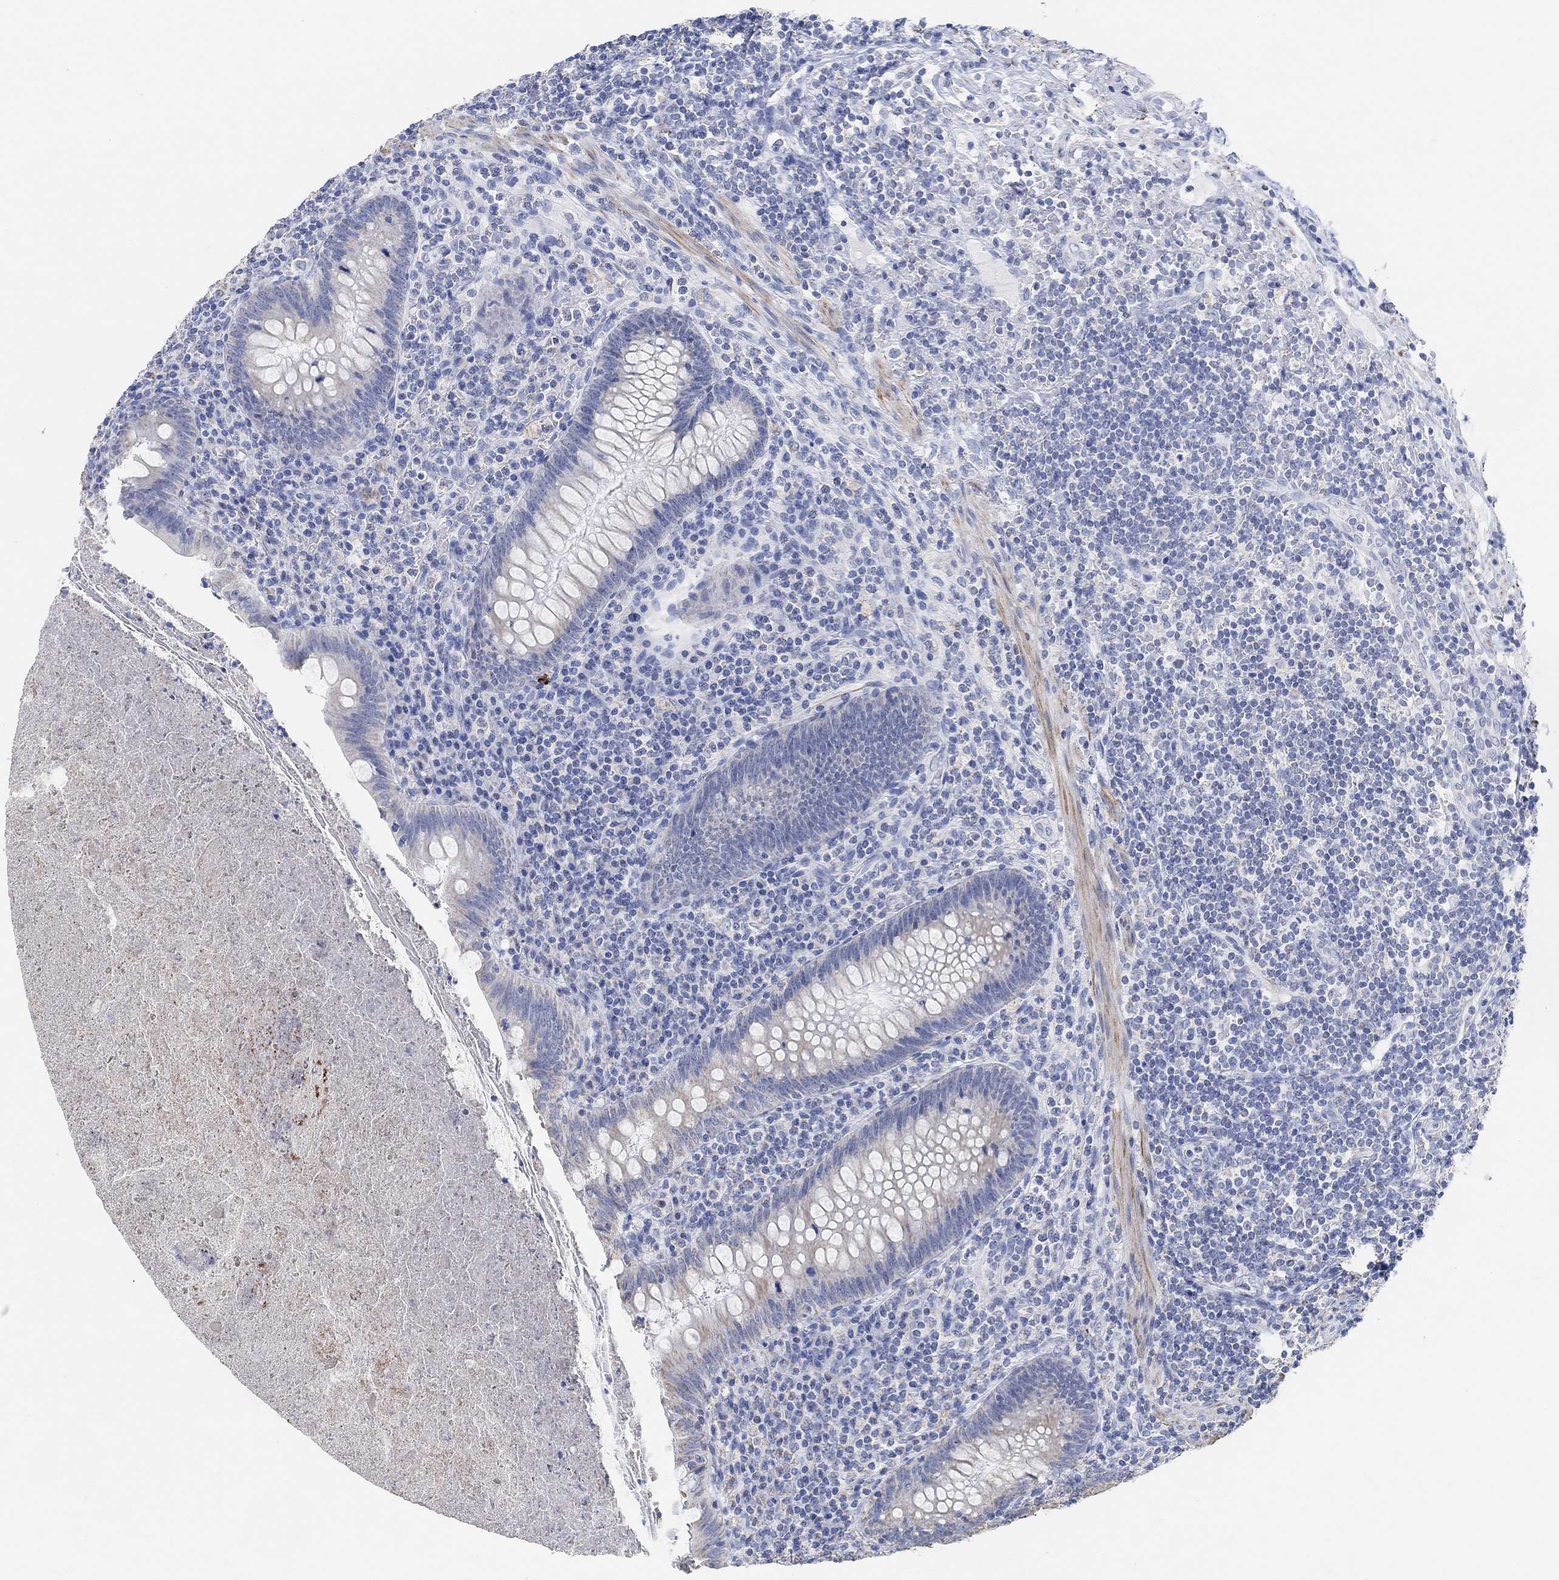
{"staining": {"intensity": "negative", "quantity": "none", "location": "none"}, "tissue": "appendix", "cell_type": "Glandular cells", "image_type": "normal", "snomed": [{"axis": "morphology", "description": "Normal tissue, NOS"}, {"axis": "topography", "description": "Appendix"}], "caption": "IHC micrograph of benign appendix: human appendix stained with DAB displays no significant protein positivity in glandular cells.", "gene": "SYT12", "patient": {"sex": "male", "age": 47}}